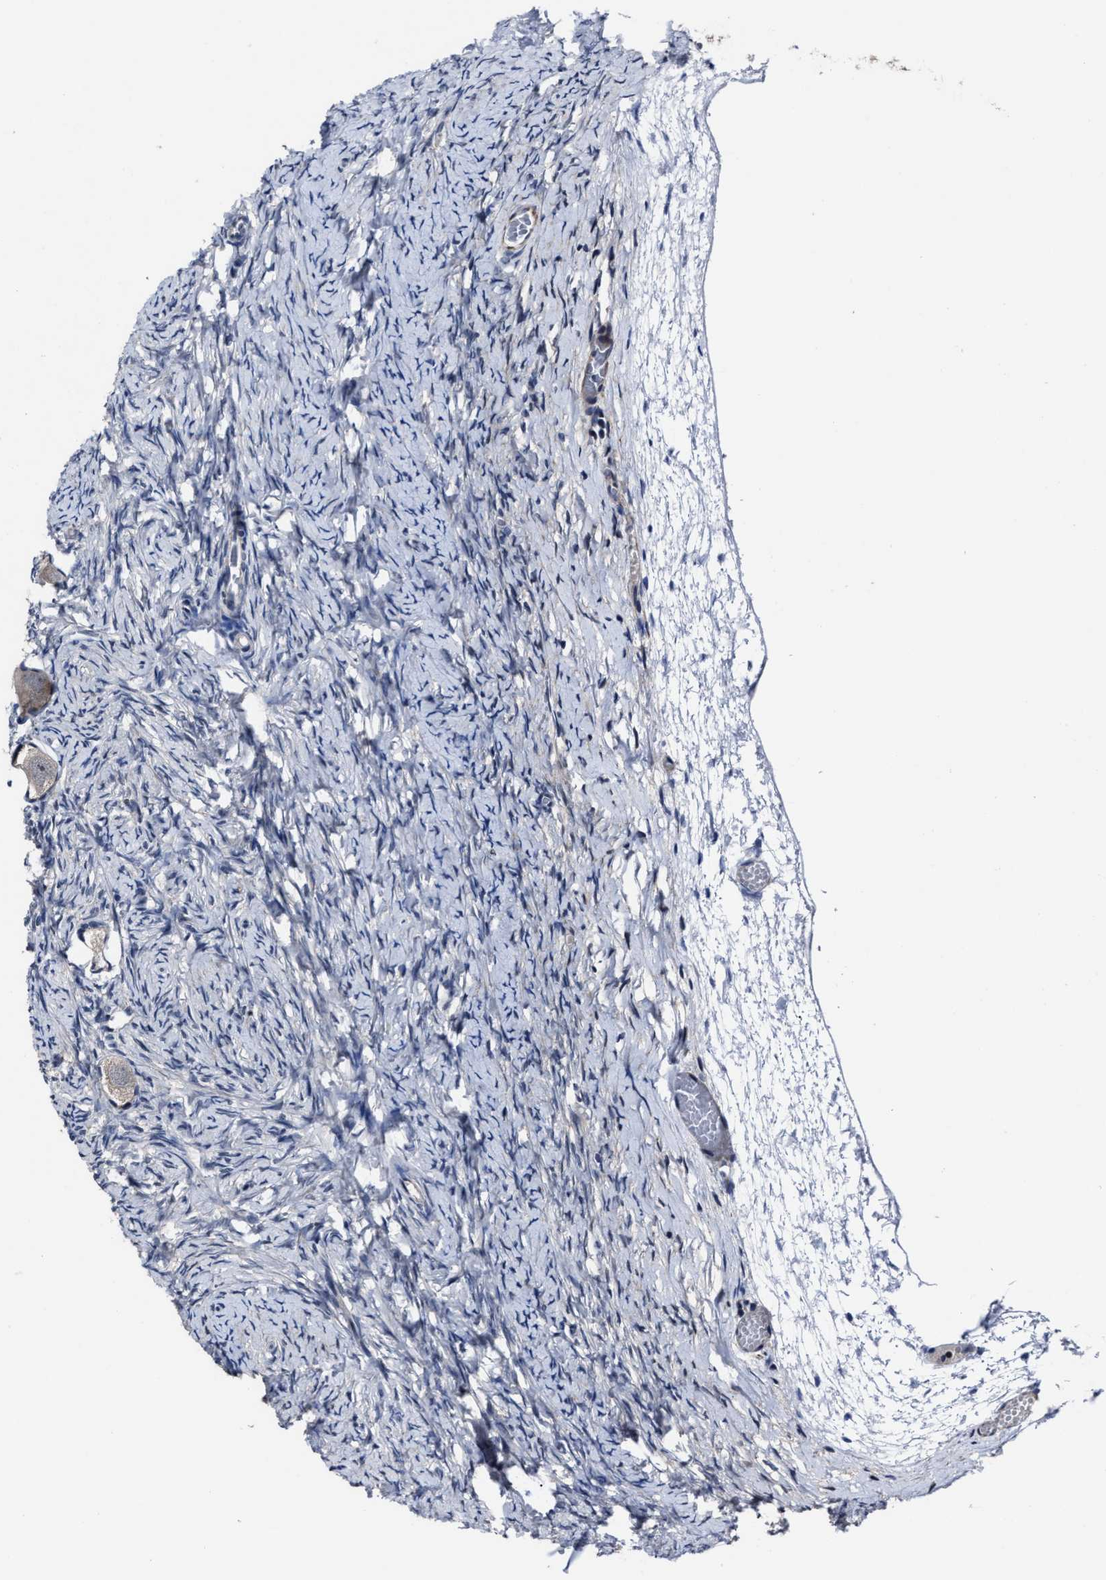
{"staining": {"intensity": "weak", "quantity": ">75%", "location": "cytoplasmic/membranous"}, "tissue": "ovary", "cell_type": "Follicle cells", "image_type": "normal", "snomed": [{"axis": "morphology", "description": "Normal tissue, NOS"}, {"axis": "topography", "description": "Ovary"}], "caption": "A brown stain labels weak cytoplasmic/membranous expression of a protein in follicle cells of normal human ovary. (brown staining indicates protein expression, while blue staining denotes nuclei).", "gene": "RSBN1L", "patient": {"sex": "female", "age": 27}}